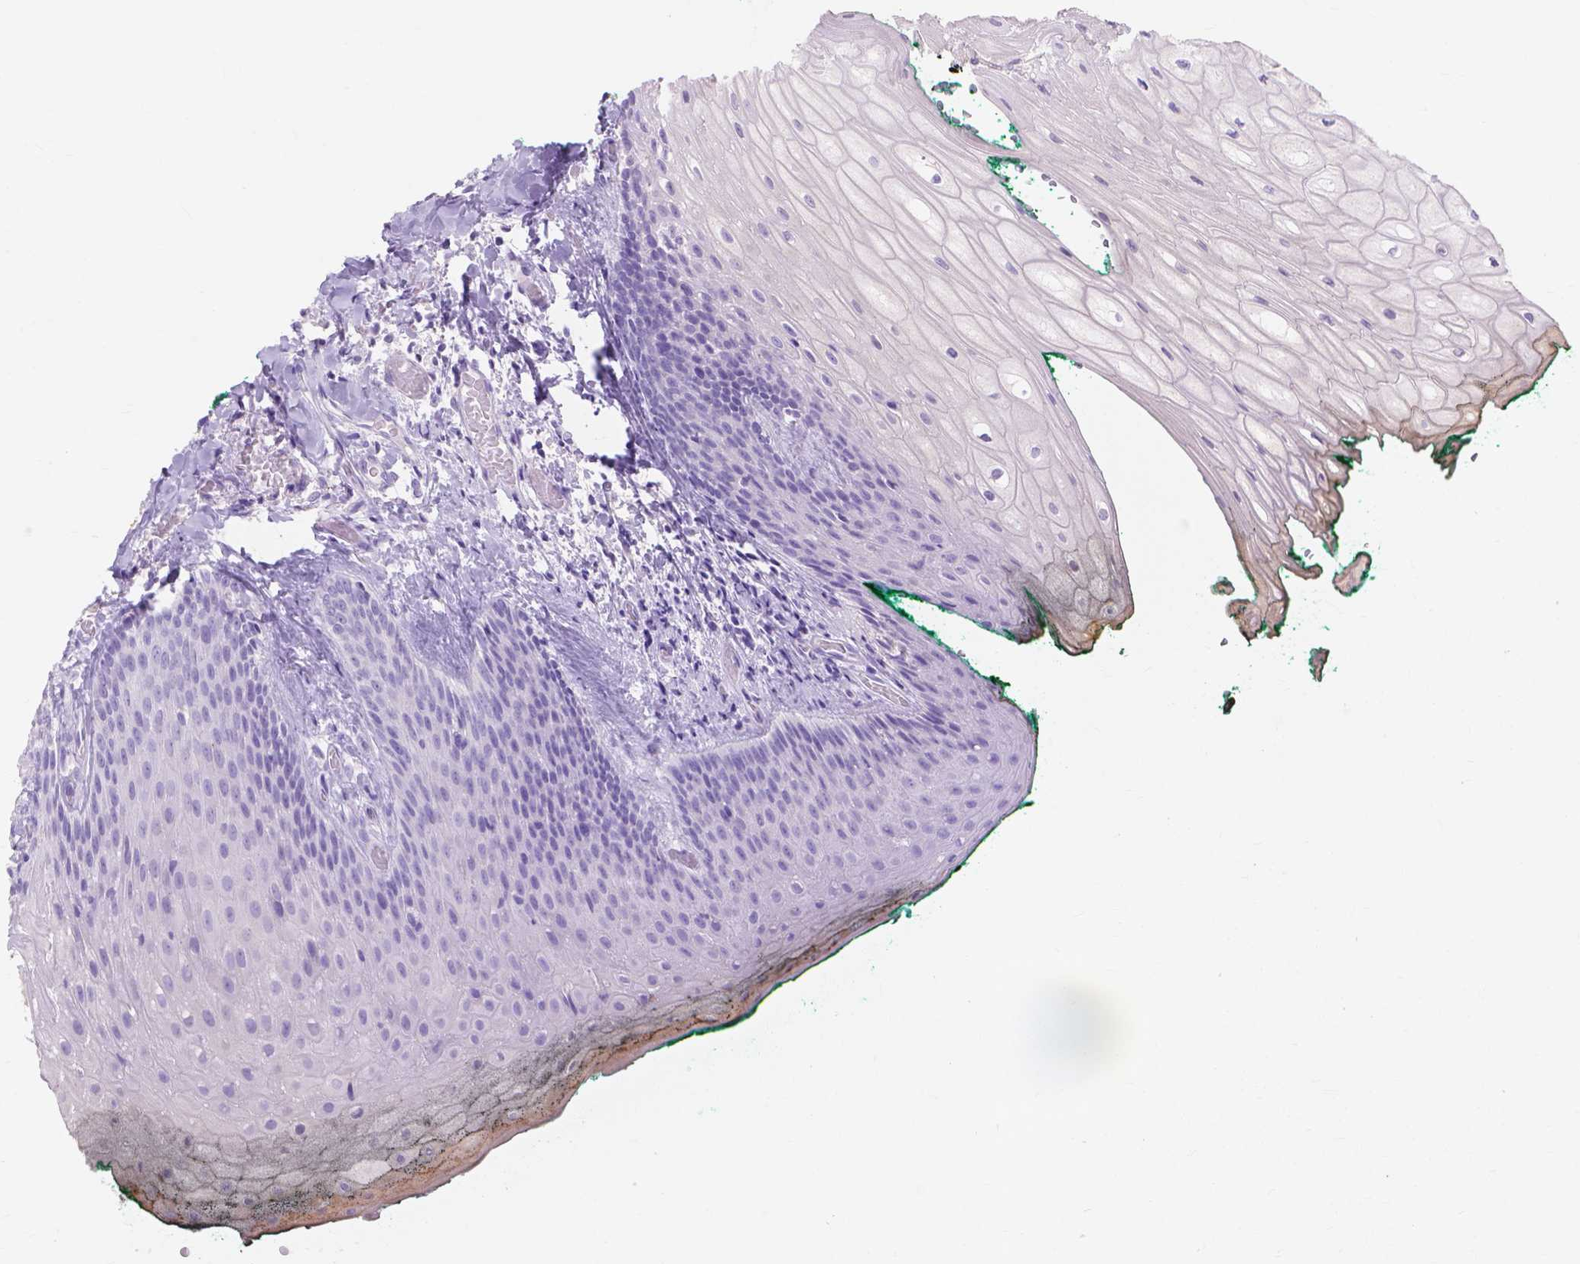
{"staining": {"intensity": "negative", "quantity": "none", "location": "none"}, "tissue": "oral mucosa", "cell_type": "Squamous epithelial cells", "image_type": "normal", "snomed": [{"axis": "morphology", "description": "Normal tissue, NOS"}, {"axis": "topography", "description": "Oral tissue"}, {"axis": "topography", "description": "Head-Neck"}], "caption": "Oral mucosa was stained to show a protein in brown. There is no significant expression in squamous epithelial cells. (DAB immunohistochemistry, high magnification).", "gene": "MMP11", "patient": {"sex": "female", "age": 68}}